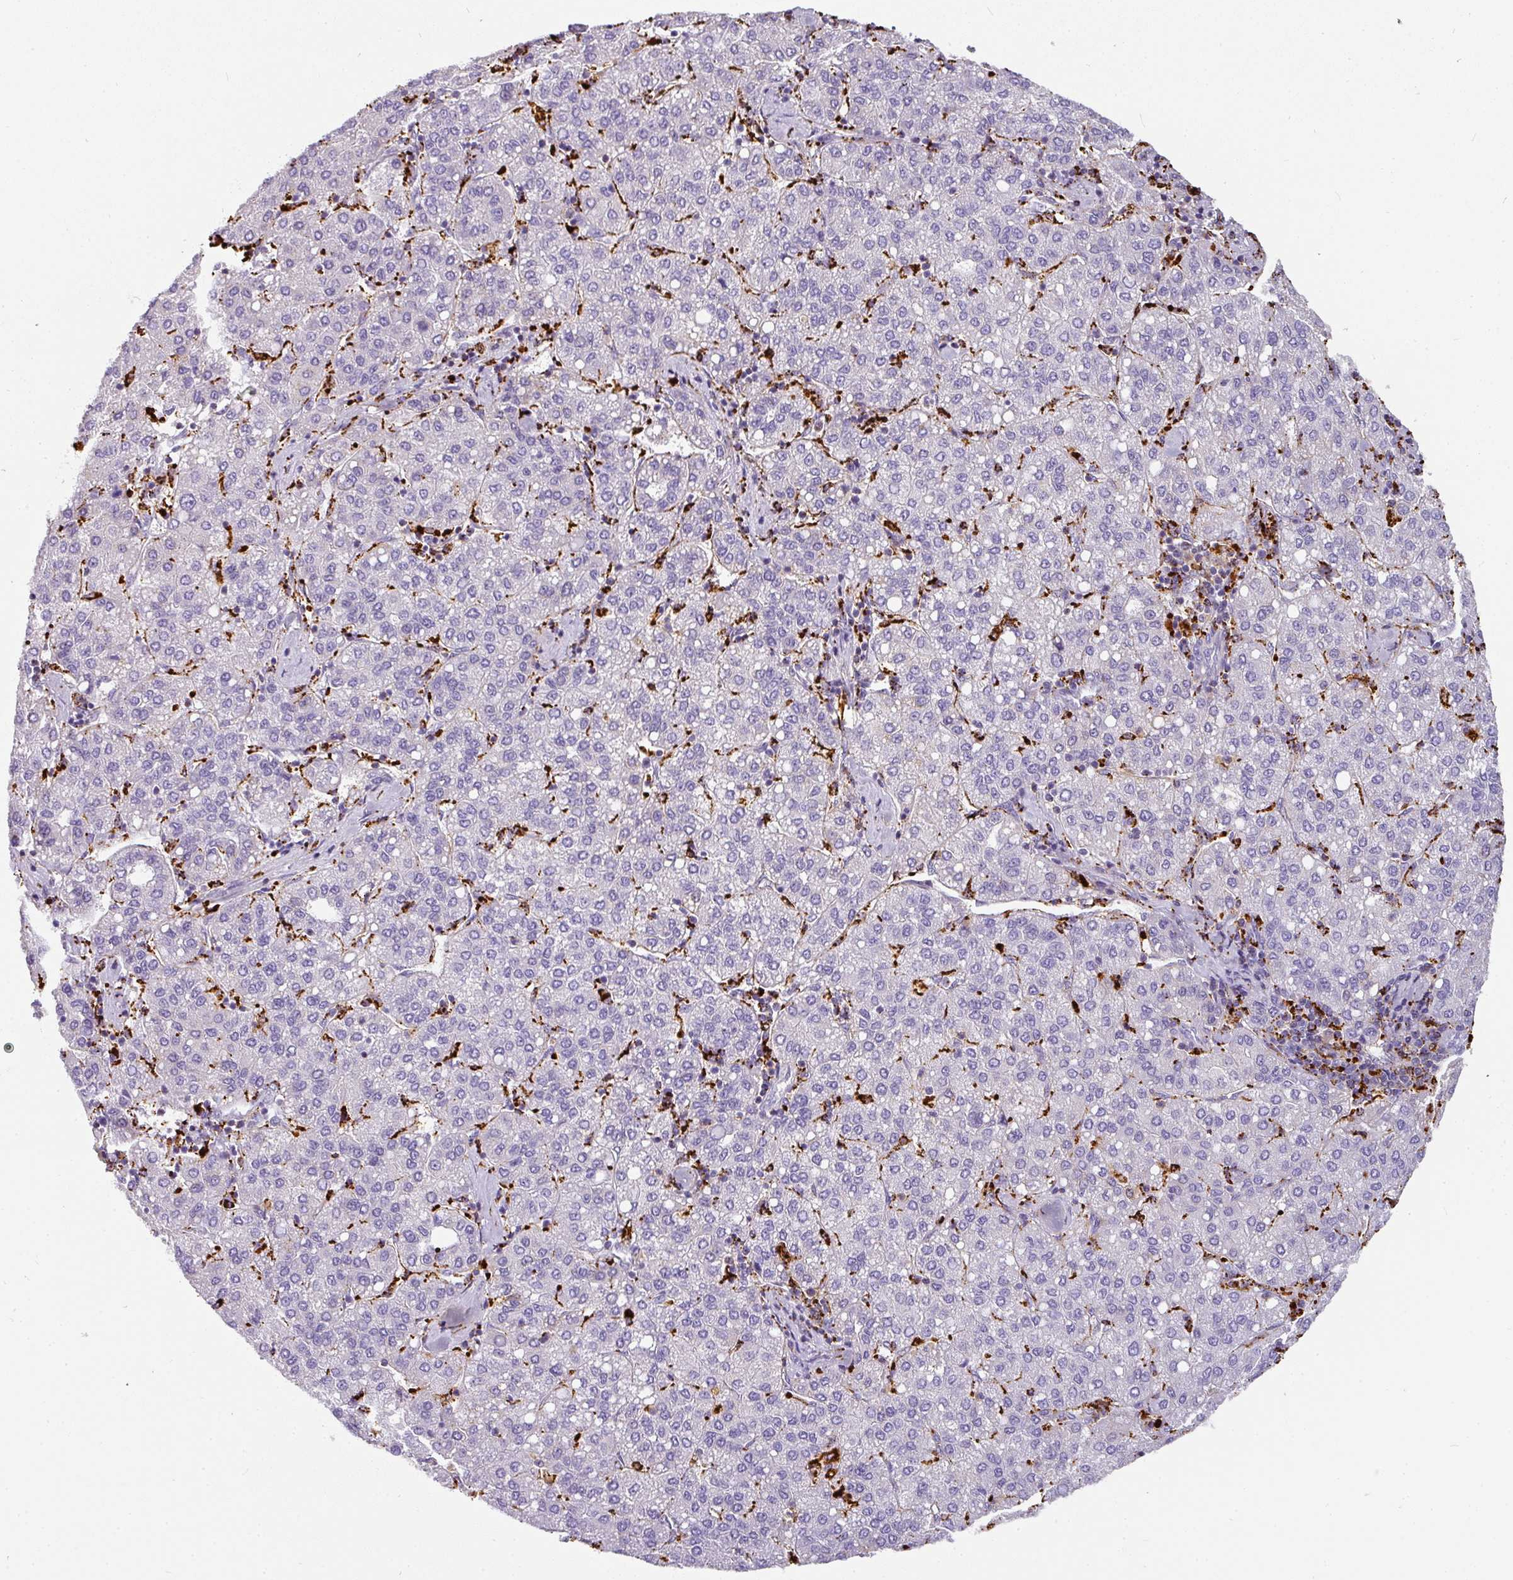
{"staining": {"intensity": "negative", "quantity": "none", "location": "none"}, "tissue": "liver cancer", "cell_type": "Tumor cells", "image_type": "cancer", "snomed": [{"axis": "morphology", "description": "Carcinoma, Hepatocellular, NOS"}, {"axis": "topography", "description": "Liver"}], "caption": "High power microscopy image of an immunohistochemistry (IHC) micrograph of hepatocellular carcinoma (liver), revealing no significant staining in tumor cells. Nuclei are stained in blue.", "gene": "MMACHC", "patient": {"sex": "male", "age": 65}}